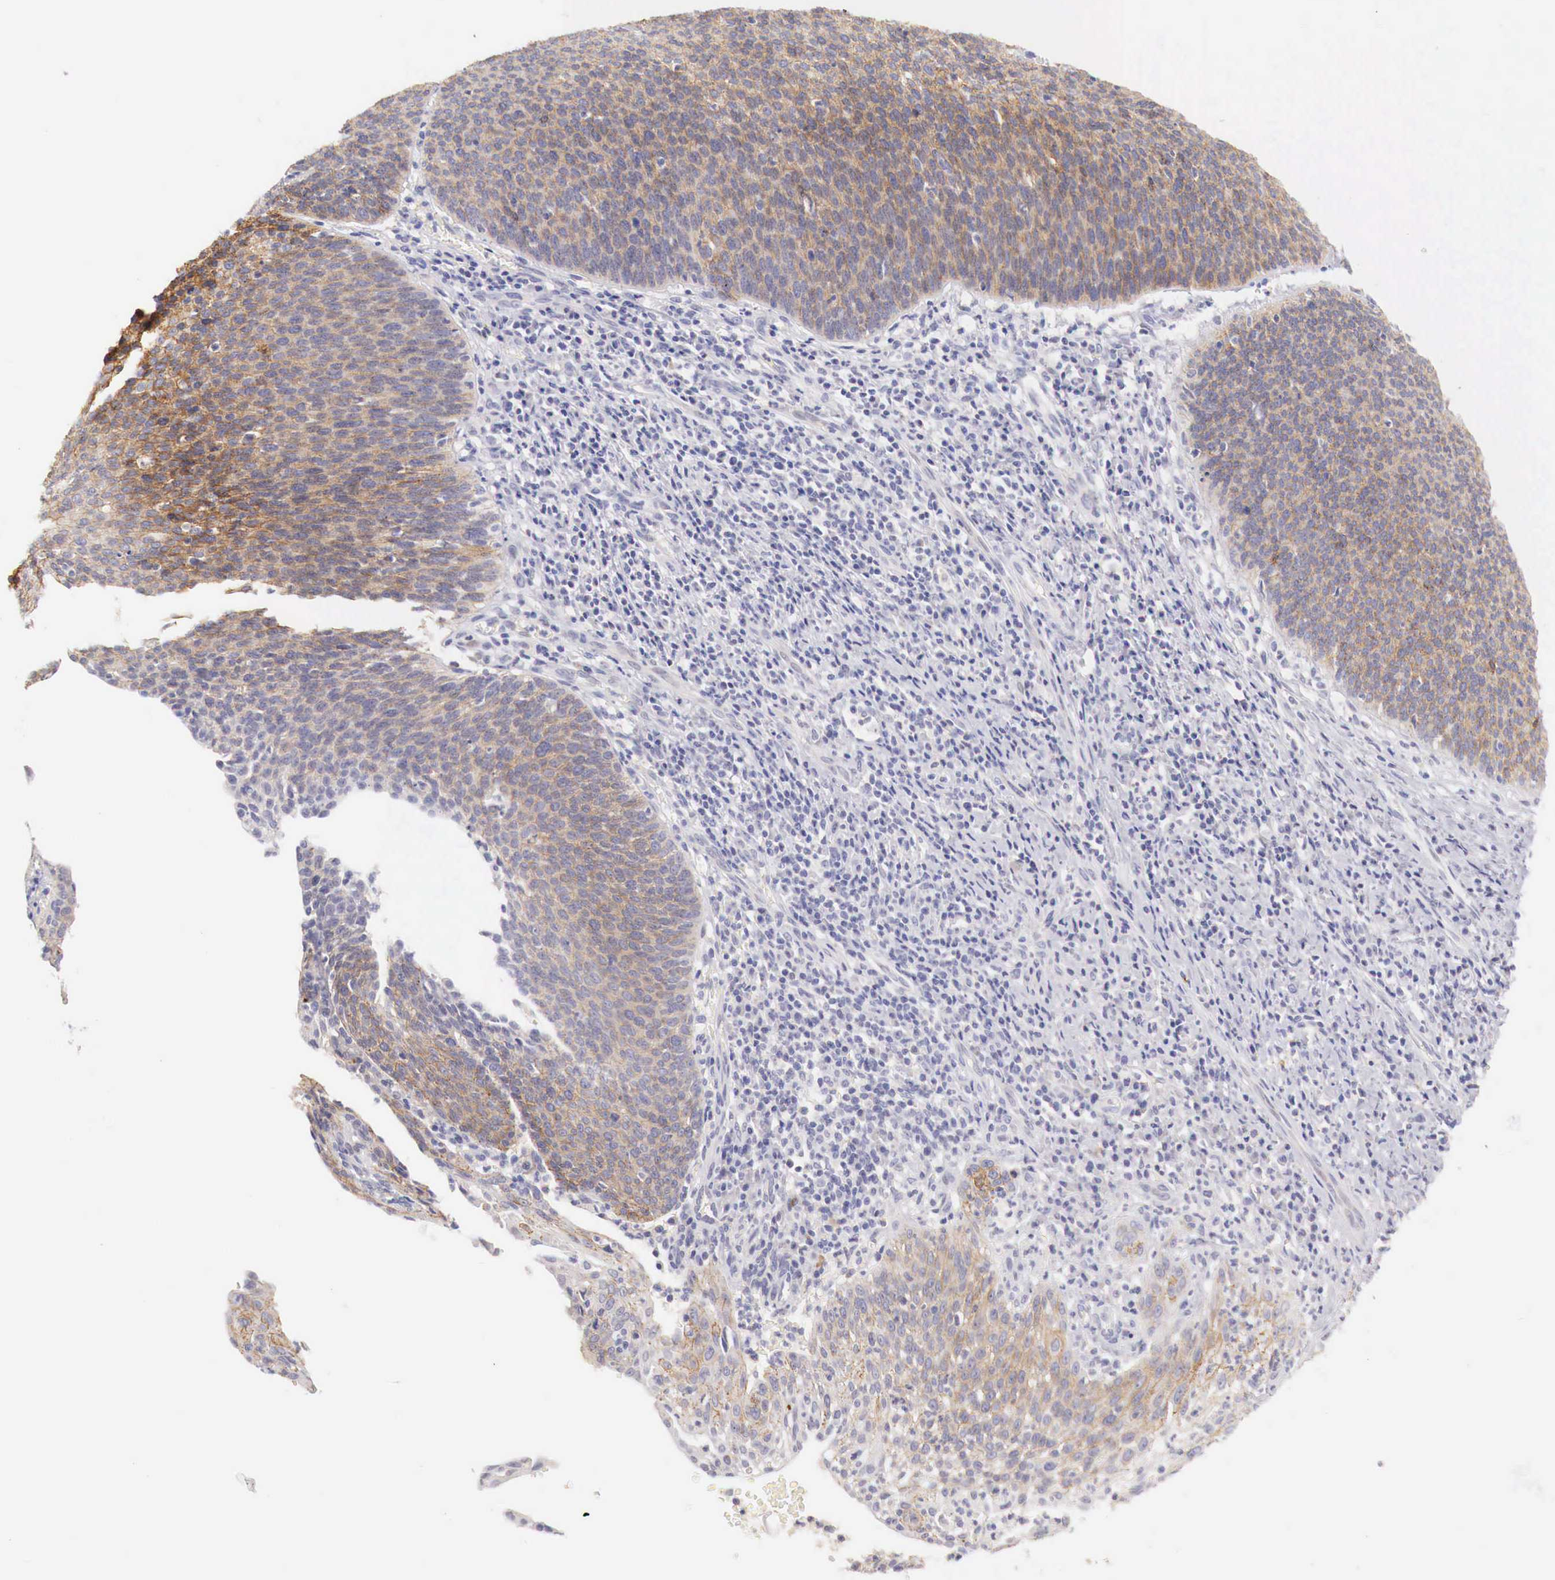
{"staining": {"intensity": "moderate", "quantity": "25%-75%", "location": "cytoplasmic/membranous,nuclear"}, "tissue": "cervical cancer", "cell_type": "Tumor cells", "image_type": "cancer", "snomed": [{"axis": "morphology", "description": "Squamous cell carcinoma, NOS"}, {"axis": "topography", "description": "Cervix"}], "caption": "Immunohistochemistry (IHC) image of neoplastic tissue: human cervical cancer (squamous cell carcinoma) stained using immunohistochemistry exhibits medium levels of moderate protein expression localized specifically in the cytoplasmic/membranous and nuclear of tumor cells, appearing as a cytoplasmic/membranous and nuclear brown color.", "gene": "ITIH6", "patient": {"sex": "female", "age": 41}}